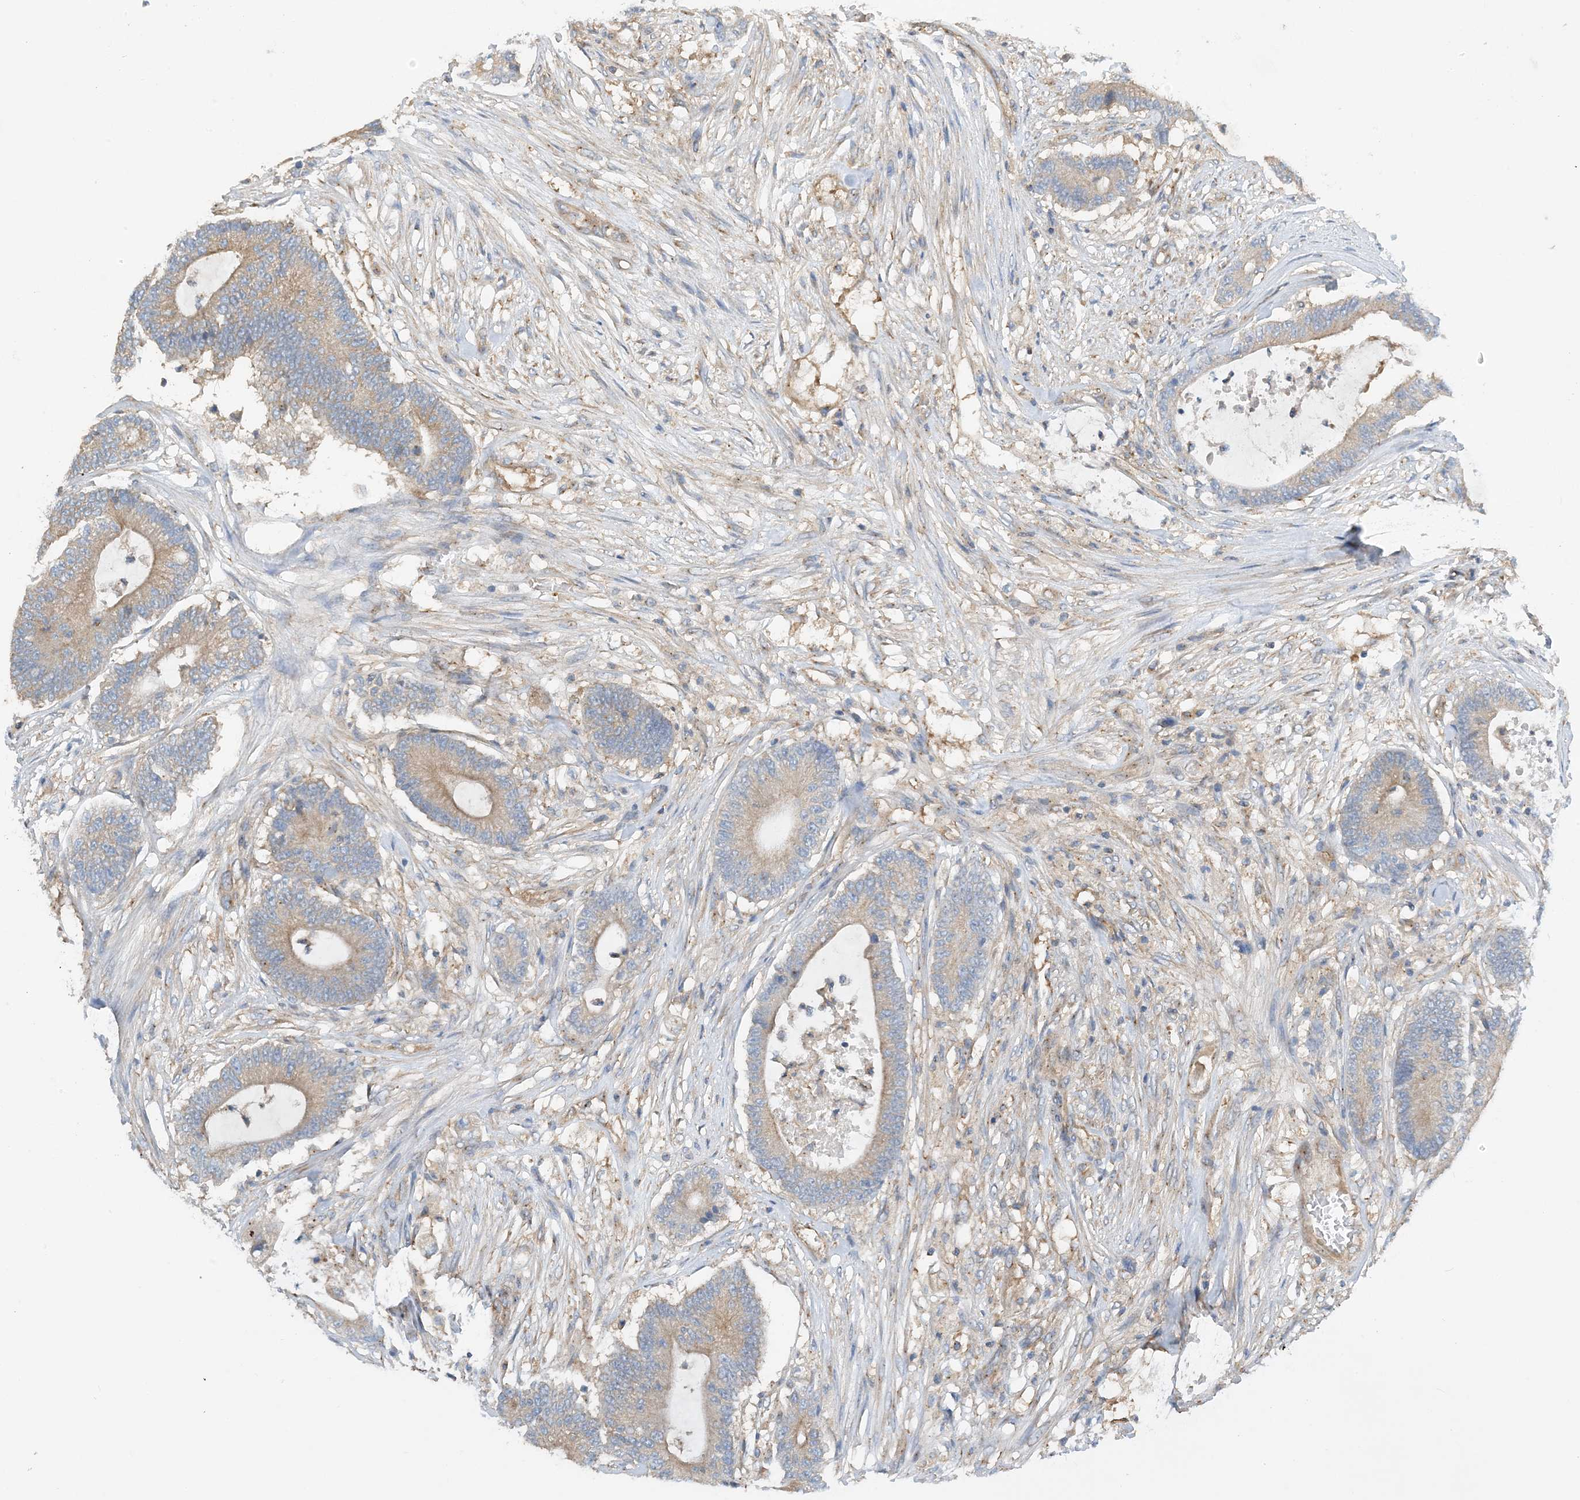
{"staining": {"intensity": "weak", "quantity": "25%-75%", "location": "cytoplasmic/membranous"}, "tissue": "colorectal cancer", "cell_type": "Tumor cells", "image_type": "cancer", "snomed": [{"axis": "morphology", "description": "Adenocarcinoma, NOS"}, {"axis": "topography", "description": "Colon"}], "caption": "Colorectal cancer (adenocarcinoma) was stained to show a protein in brown. There is low levels of weak cytoplasmic/membranous staining in approximately 25%-75% of tumor cells. (DAB (3,3'-diaminobenzidine) IHC, brown staining for protein, blue staining for nuclei).", "gene": "SIDT1", "patient": {"sex": "female", "age": 84}}